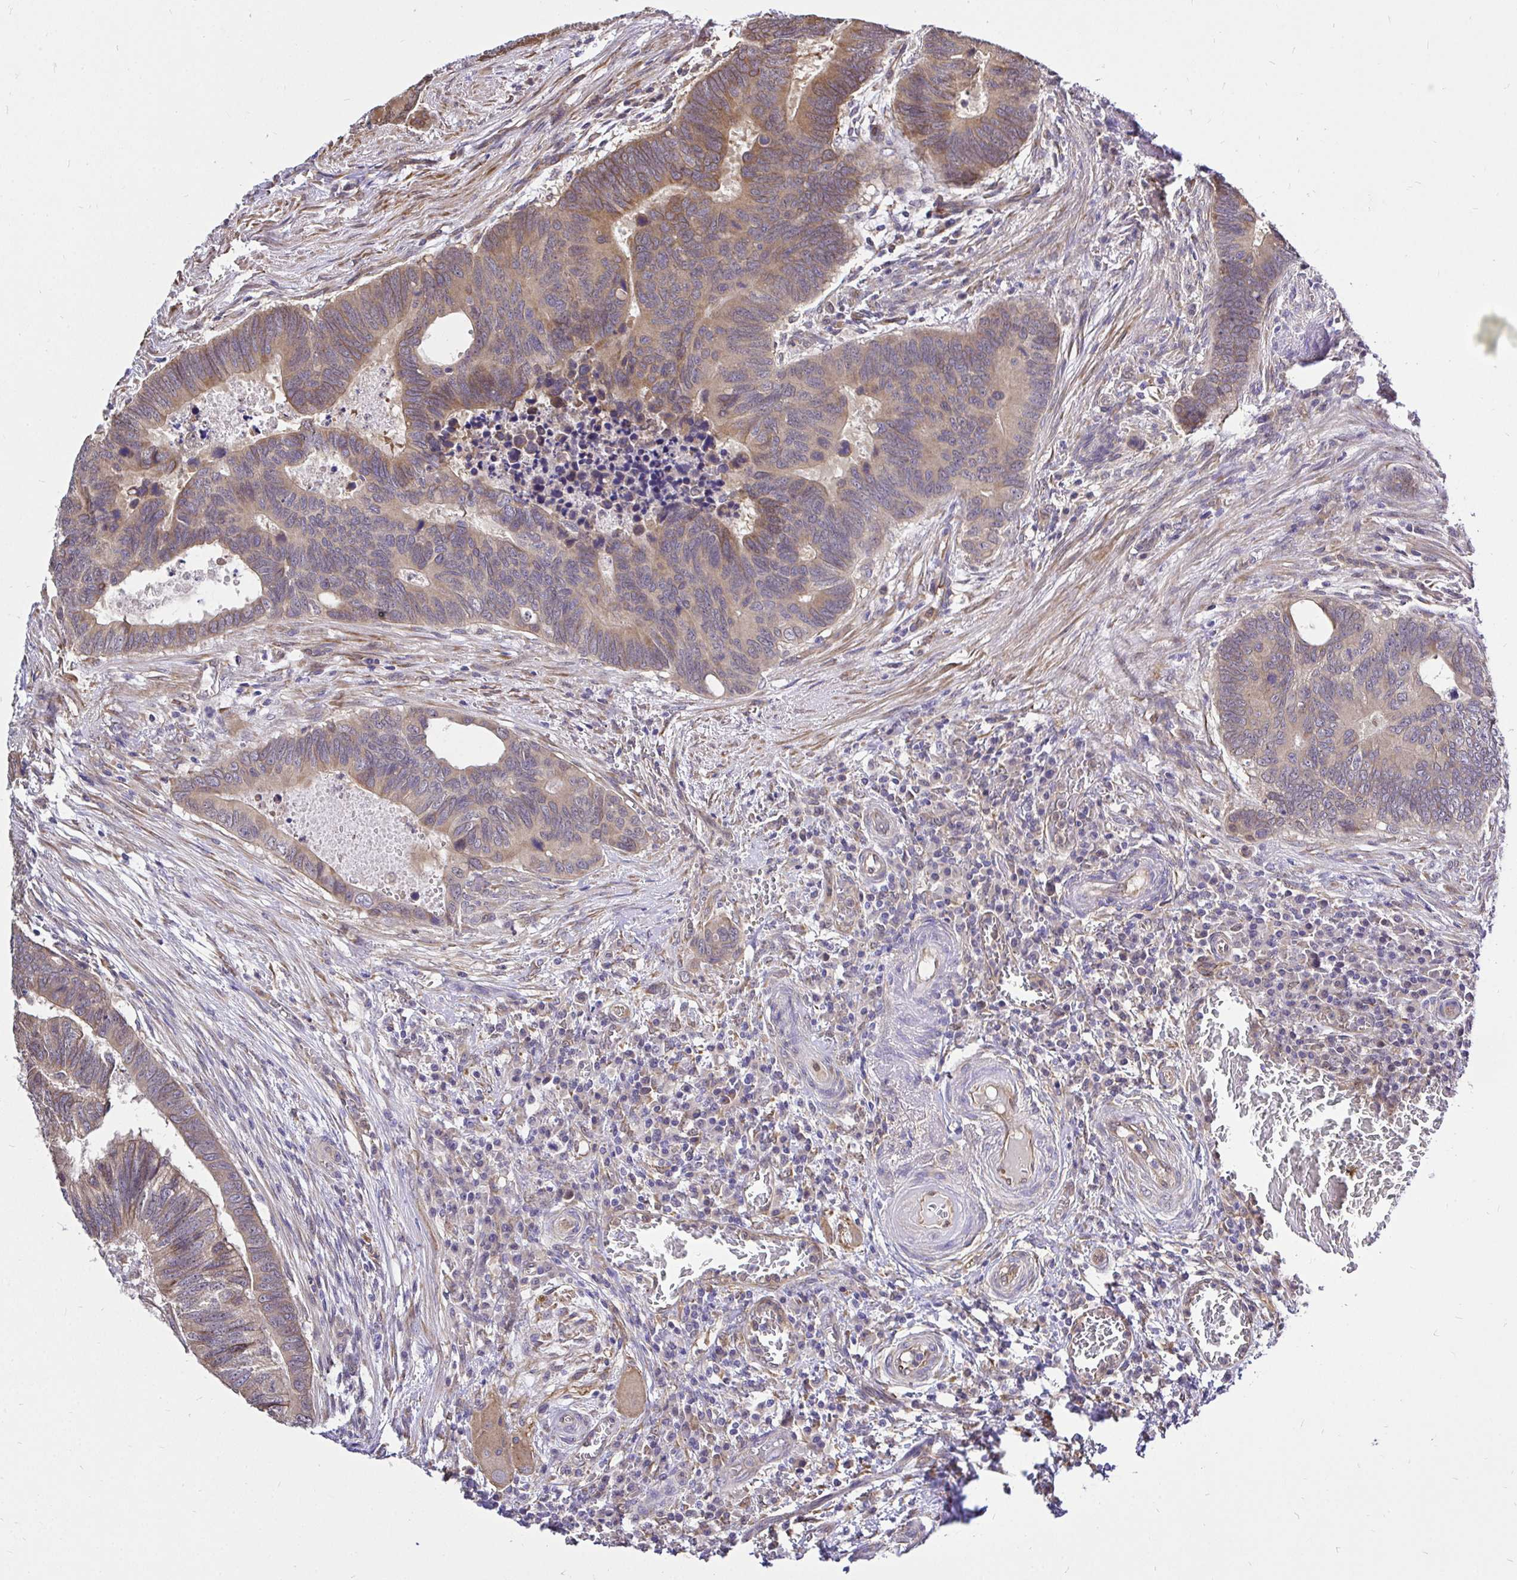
{"staining": {"intensity": "weak", "quantity": ">75%", "location": "cytoplasmic/membranous"}, "tissue": "colorectal cancer", "cell_type": "Tumor cells", "image_type": "cancer", "snomed": [{"axis": "morphology", "description": "Adenocarcinoma, NOS"}, {"axis": "topography", "description": "Colon"}], "caption": "Immunohistochemical staining of human colorectal cancer (adenocarcinoma) demonstrates low levels of weak cytoplasmic/membranous protein staining in about >75% of tumor cells. (brown staining indicates protein expression, while blue staining denotes nuclei).", "gene": "CCDC122", "patient": {"sex": "male", "age": 62}}